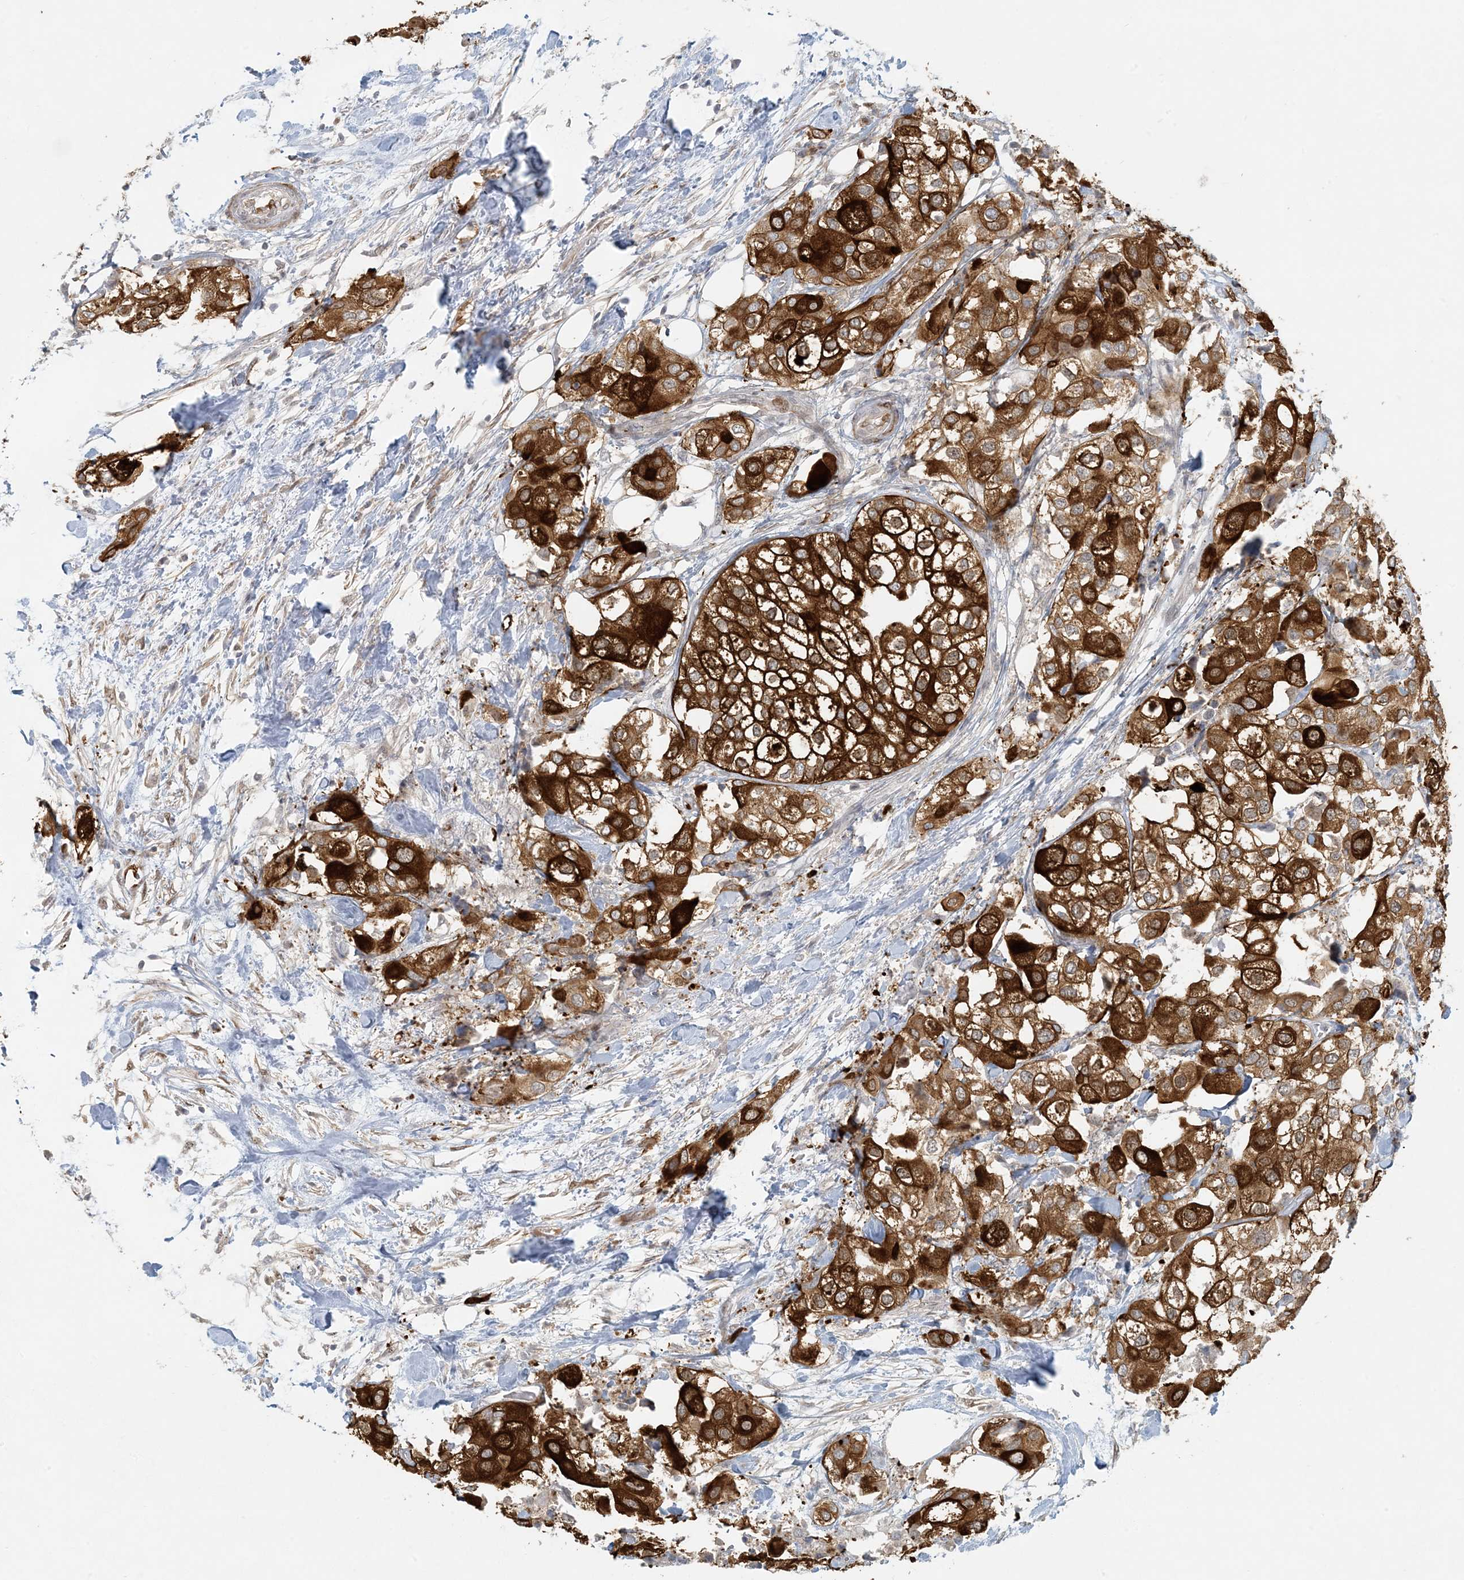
{"staining": {"intensity": "strong", "quantity": ">75%", "location": "cytoplasmic/membranous"}, "tissue": "urothelial cancer", "cell_type": "Tumor cells", "image_type": "cancer", "snomed": [{"axis": "morphology", "description": "Urothelial carcinoma, High grade"}, {"axis": "topography", "description": "Urinary bladder"}], "caption": "Protein positivity by immunohistochemistry reveals strong cytoplasmic/membranous positivity in approximately >75% of tumor cells in urothelial cancer. Ihc stains the protein in brown and the nuclei are stained blue.", "gene": "BCORL1", "patient": {"sex": "male", "age": 64}}